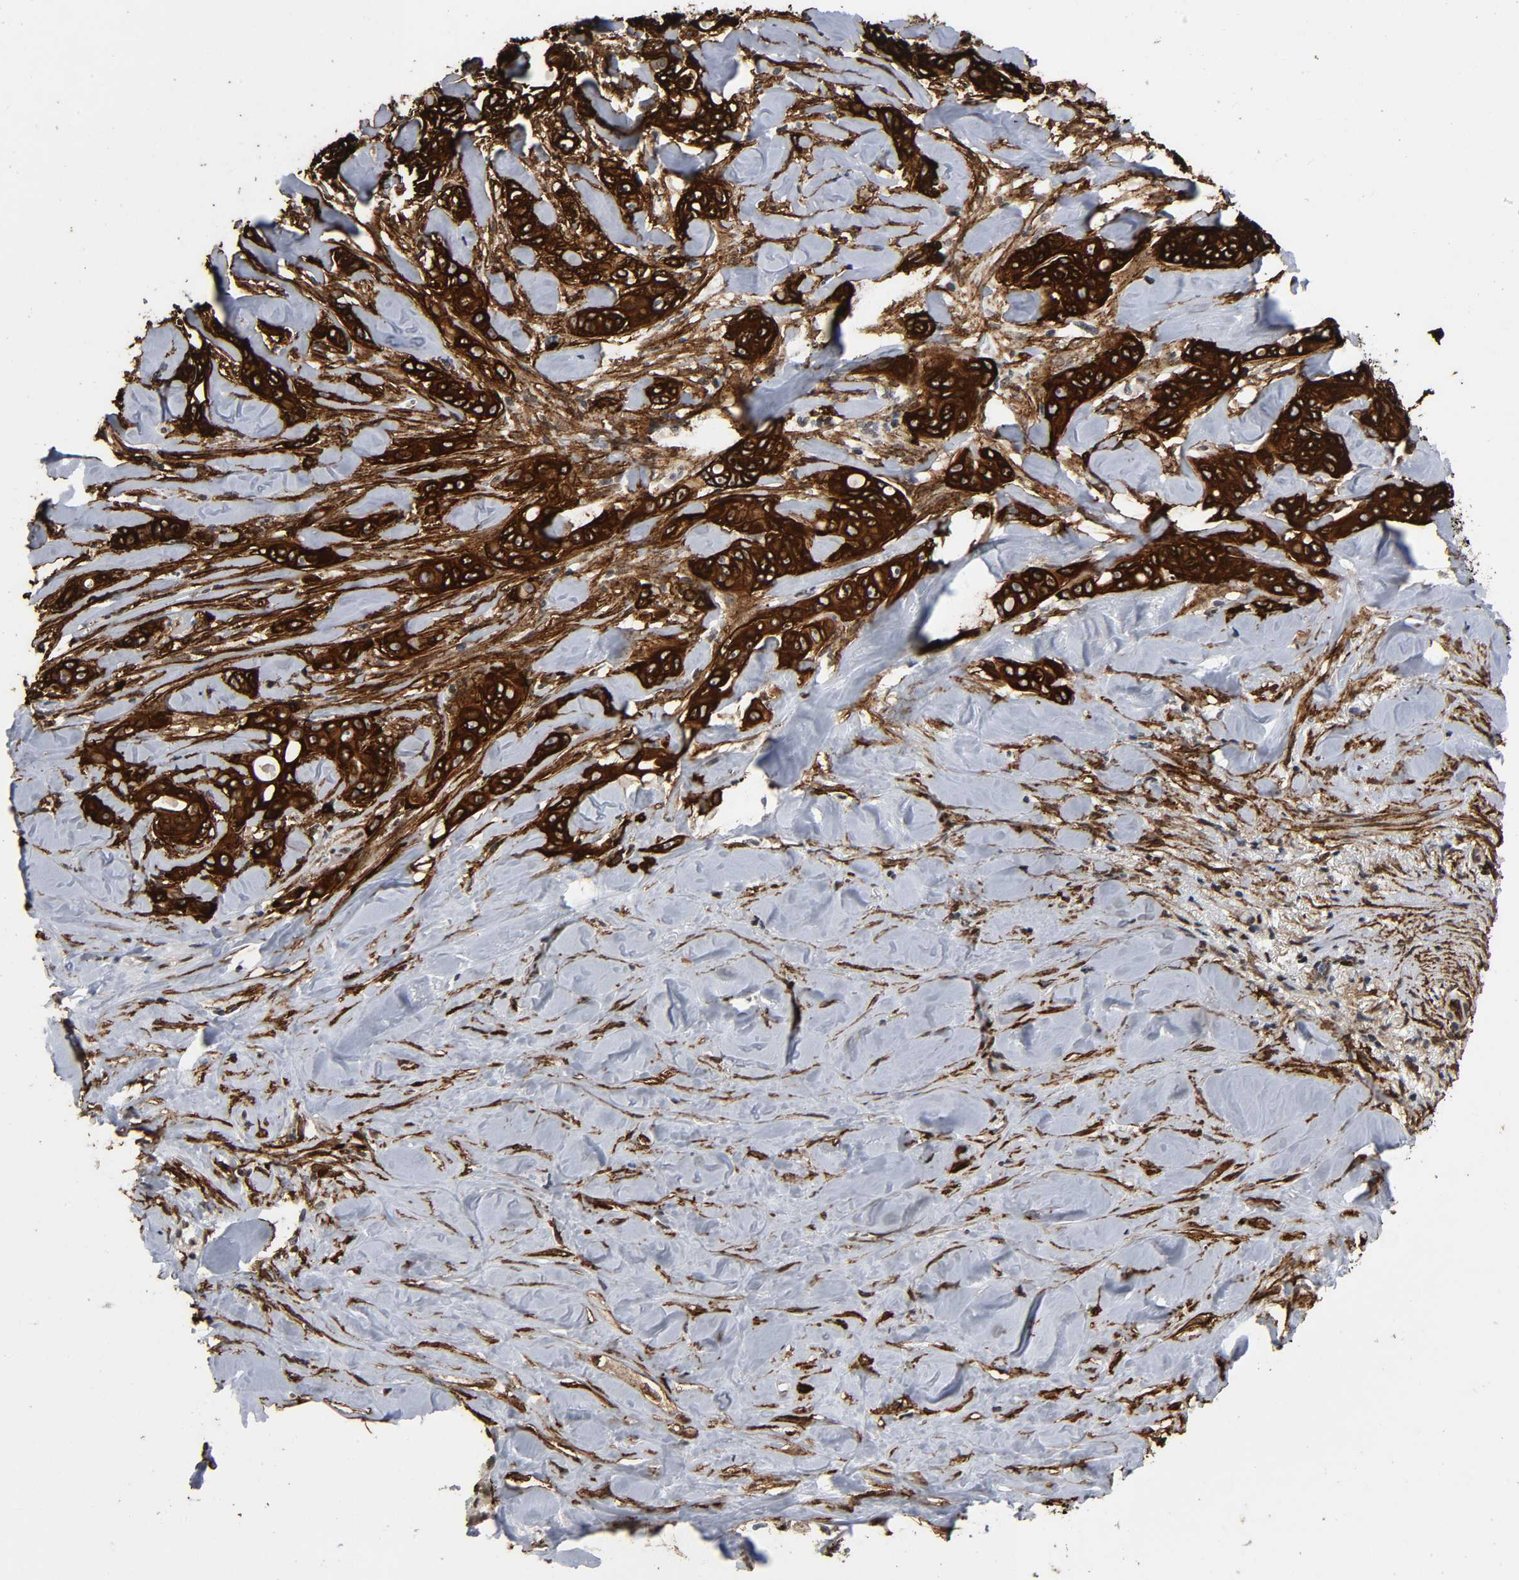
{"staining": {"intensity": "strong", "quantity": ">75%", "location": "cytoplasmic/membranous"}, "tissue": "liver cancer", "cell_type": "Tumor cells", "image_type": "cancer", "snomed": [{"axis": "morphology", "description": "Cholangiocarcinoma"}, {"axis": "topography", "description": "Liver"}], "caption": "This histopathology image displays immunohistochemistry (IHC) staining of human cholangiocarcinoma (liver), with high strong cytoplasmic/membranous staining in approximately >75% of tumor cells.", "gene": "AHNAK2", "patient": {"sex": "female", "age": 67}}